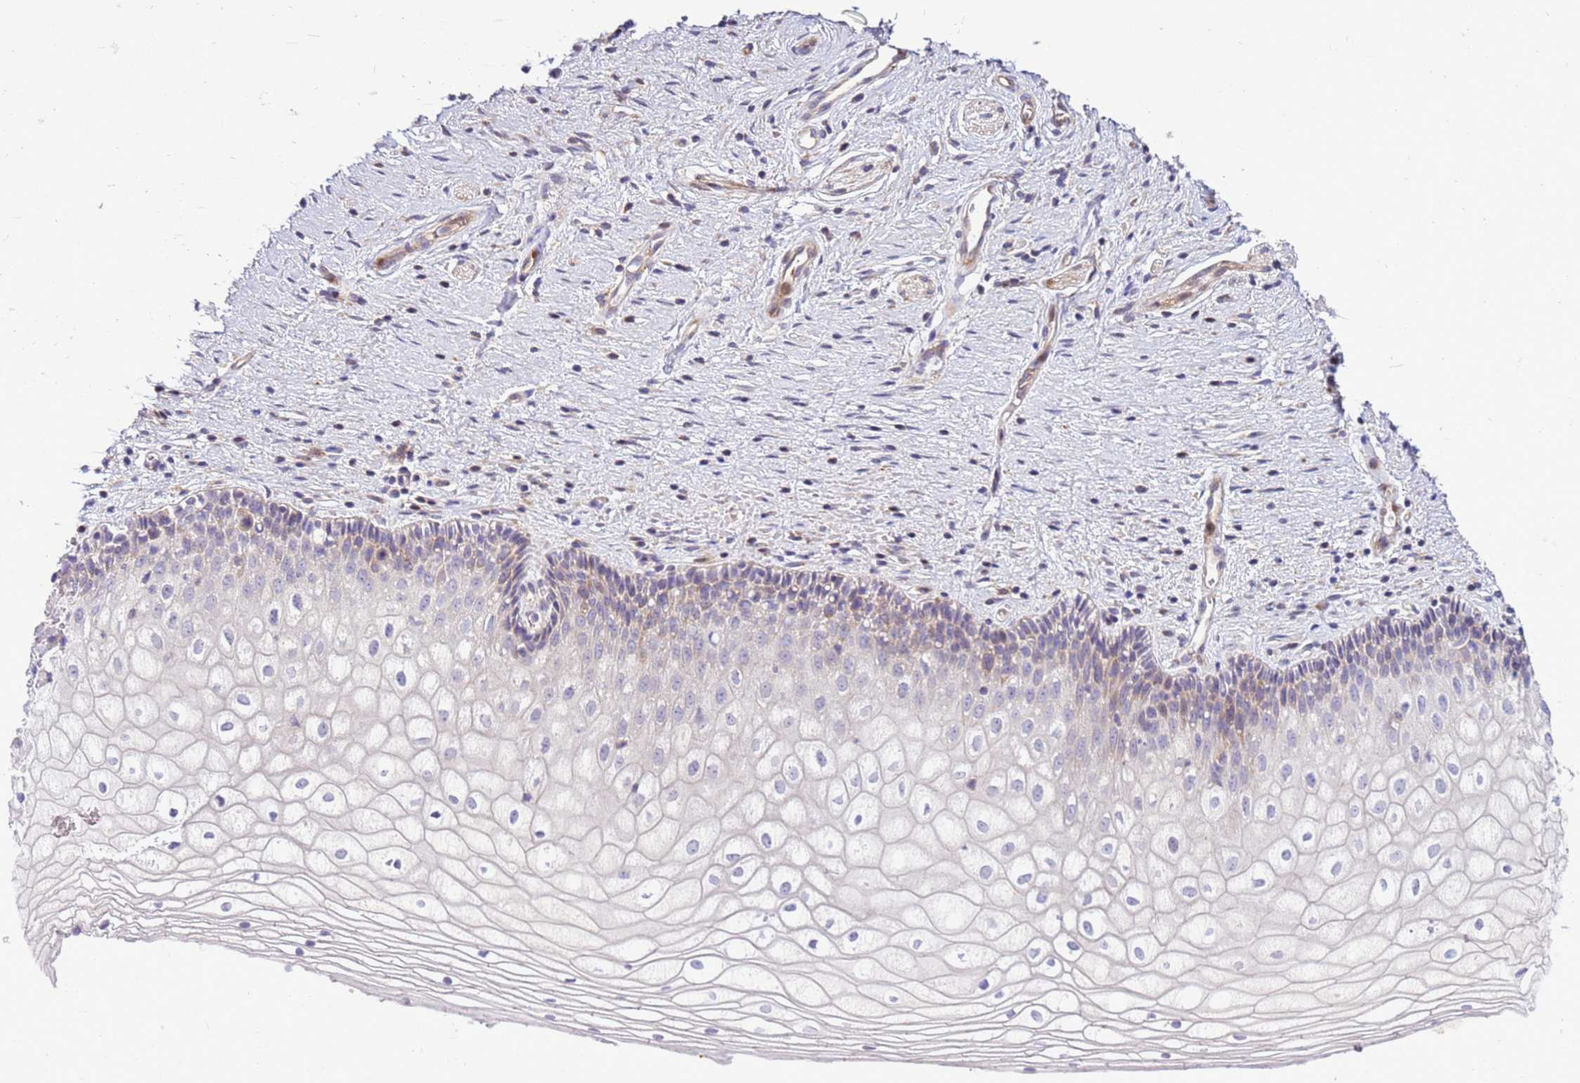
{"staining": {"intensity": "moderate", "quantity": "<25%", "location": "cytoplasmic/membranous"}, "tissue": "vagina", "cell_type": "Squamous epithelial cells", "image_type": "normal", "snomed": [{"axis": "morphology", "description": "Normal tissue, NOS"}, {"axis": "topography", "description": "Vagina"}], "caption": "Protein expression analysis of benign vagina exhibits moderate cytoplasmic/membranous expression in approximately <25% of squamous epithelial cells.", "gene": "ZNF624", "patient": {"sex": "female", "age": 60}}